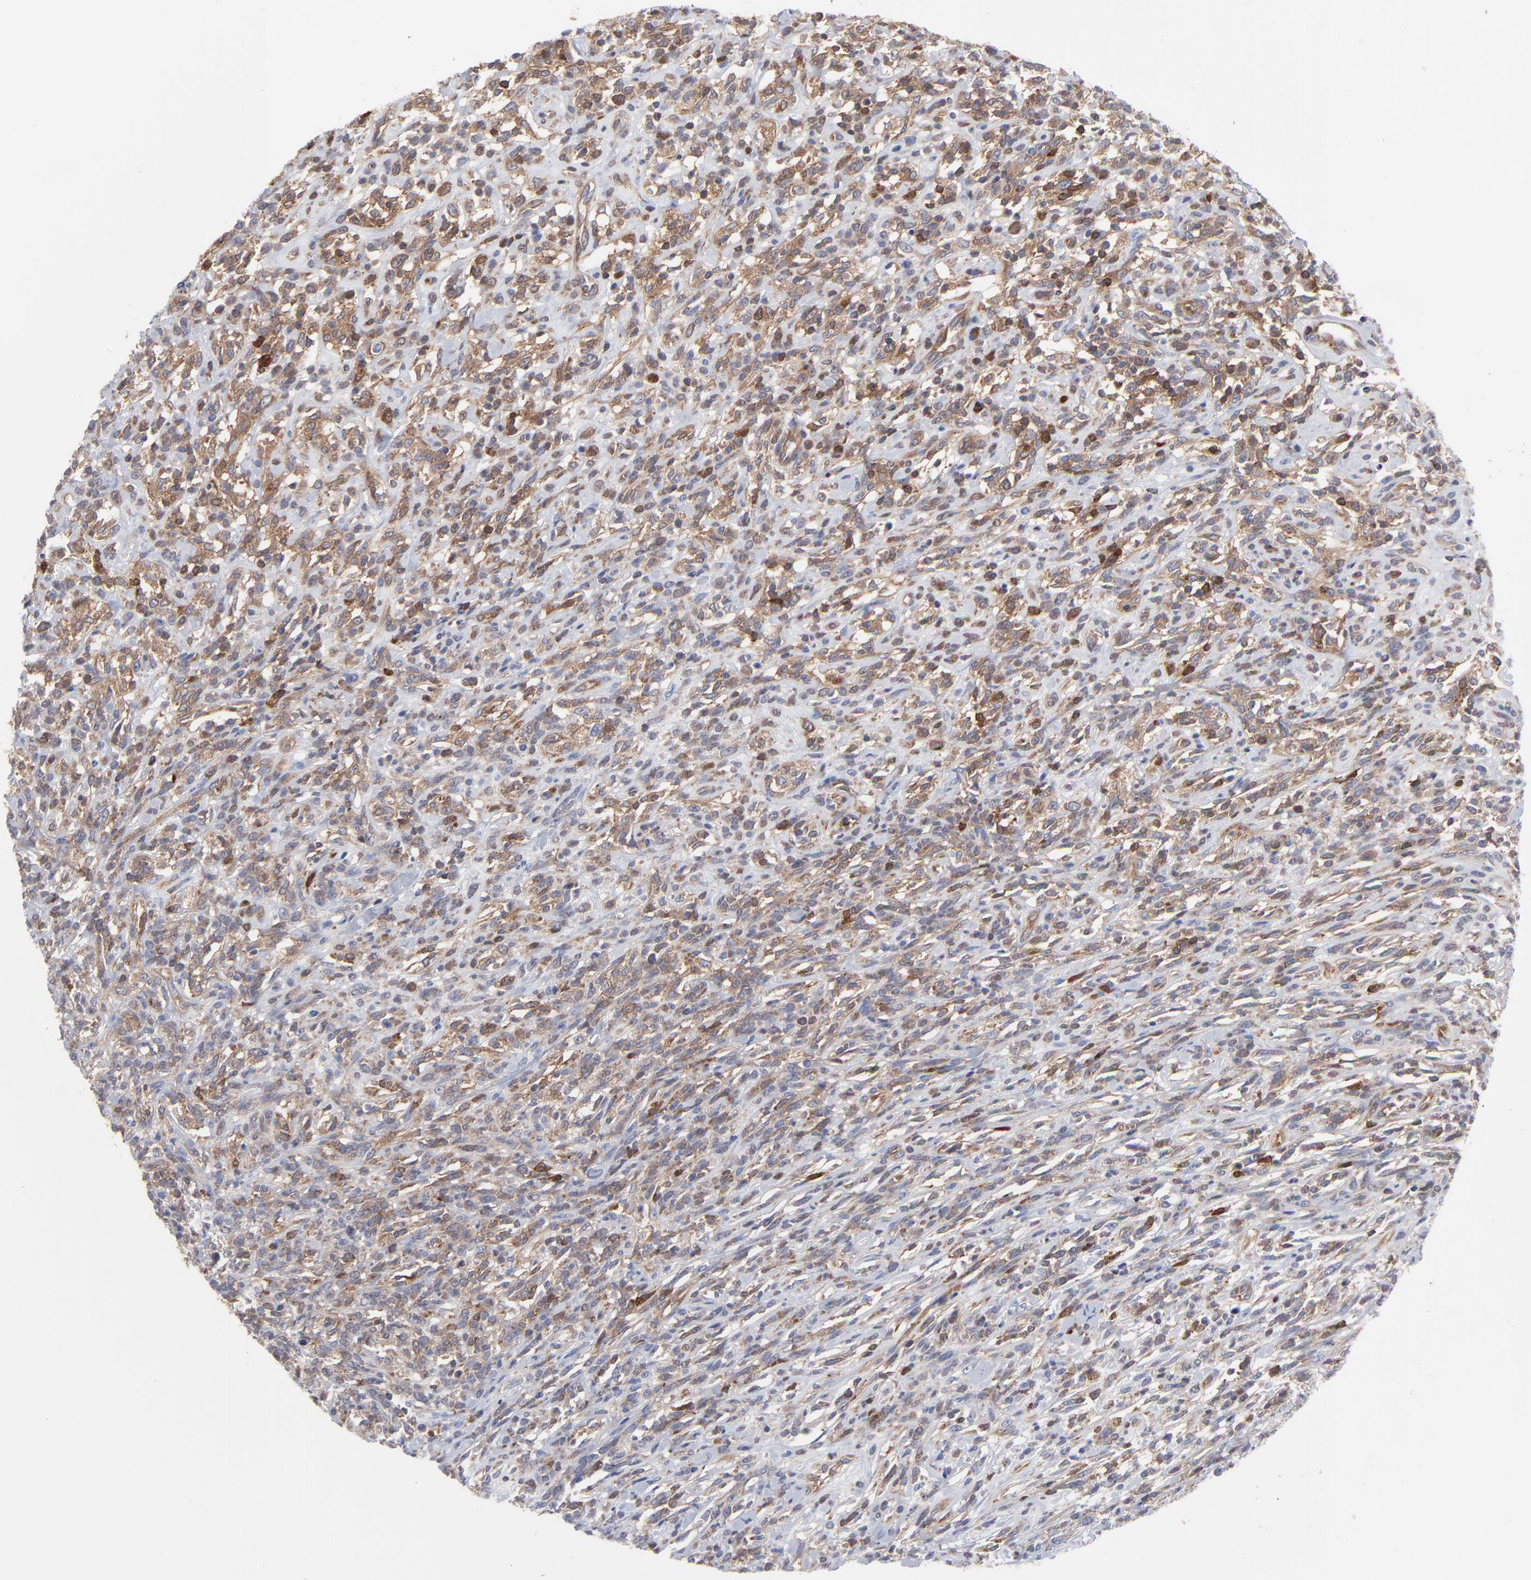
{"staining": {"intensity": "moderate", "quantity": "25%-75%", "location": "cytoplasmic/membranous"}, "tissue": "lymphoma", "cell_type": "Tumor cells", "image_type": "cancer", "snomed": [{"axis": "morphology", "description": "Malignant lymphoma, non-Hodgkin's type, High grade"}, {"axis": "topography", "description": "Lymph node"}], "caption": "Protein expression analysis of lymphoma displays moderate cytoplasmic/membranous staining in about 25%-75% of tumor cells.", "gene": "NFKBIA", "patient": {"sex": "female", "age": 73}}